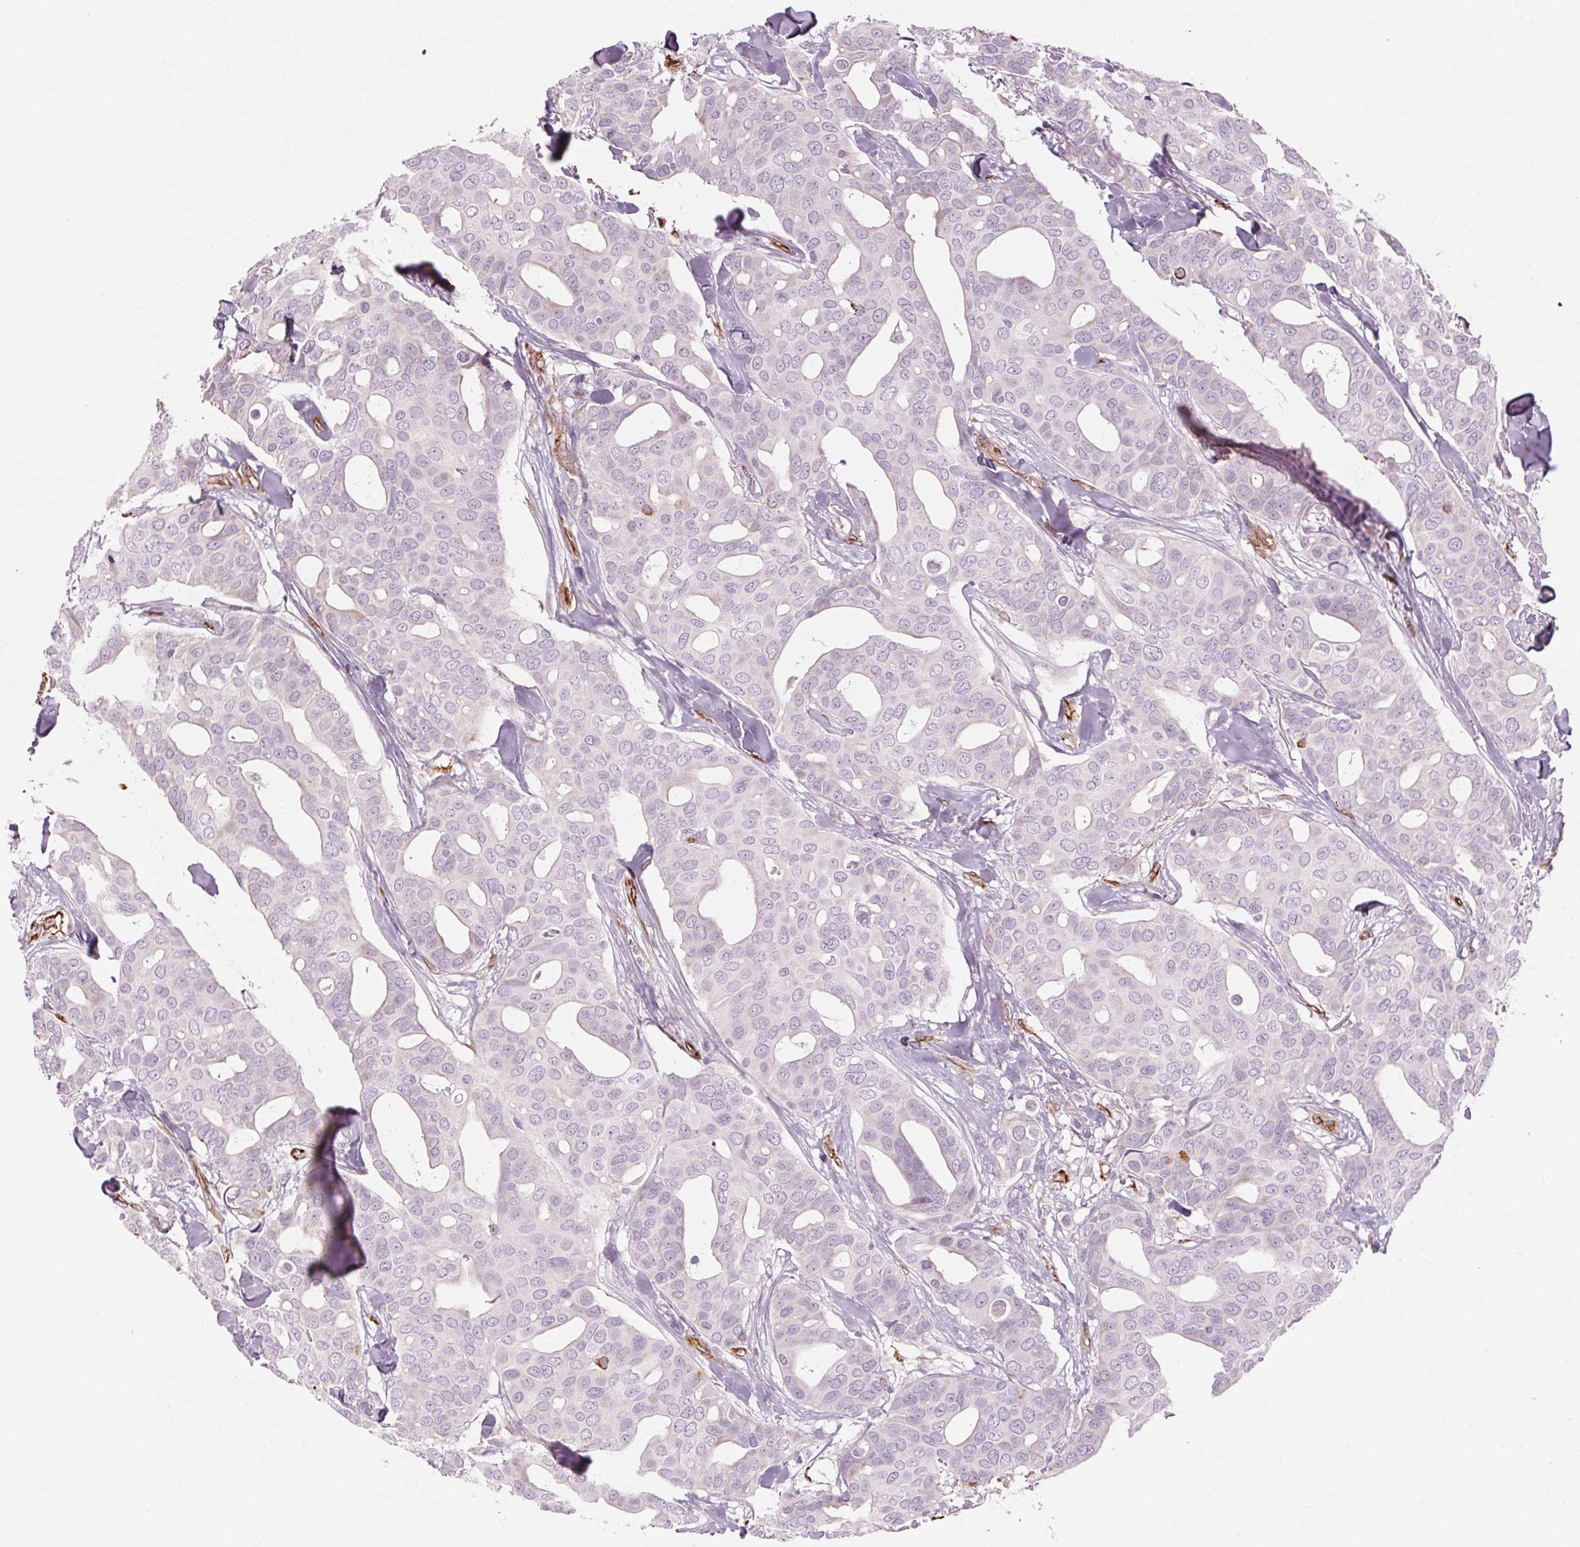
{"staining": {"intensity": "negative", "quantity": "none", "location": "none"}, "tissue": "breast cancer", "cell_type": "Tumor cells", "image_type": "cancer", "snomed": [{"axis": "morphology", "description": "Duct carcinoma"}, {"axis": "topography", "description": "Breast"}], "caption": "Breast invasive ductal carcinoma was stained to show a protein in brown. There is no significant positivity in tumor cells.", "gene": "CLPS", "patient": {"sex": "female", "age": 54}}